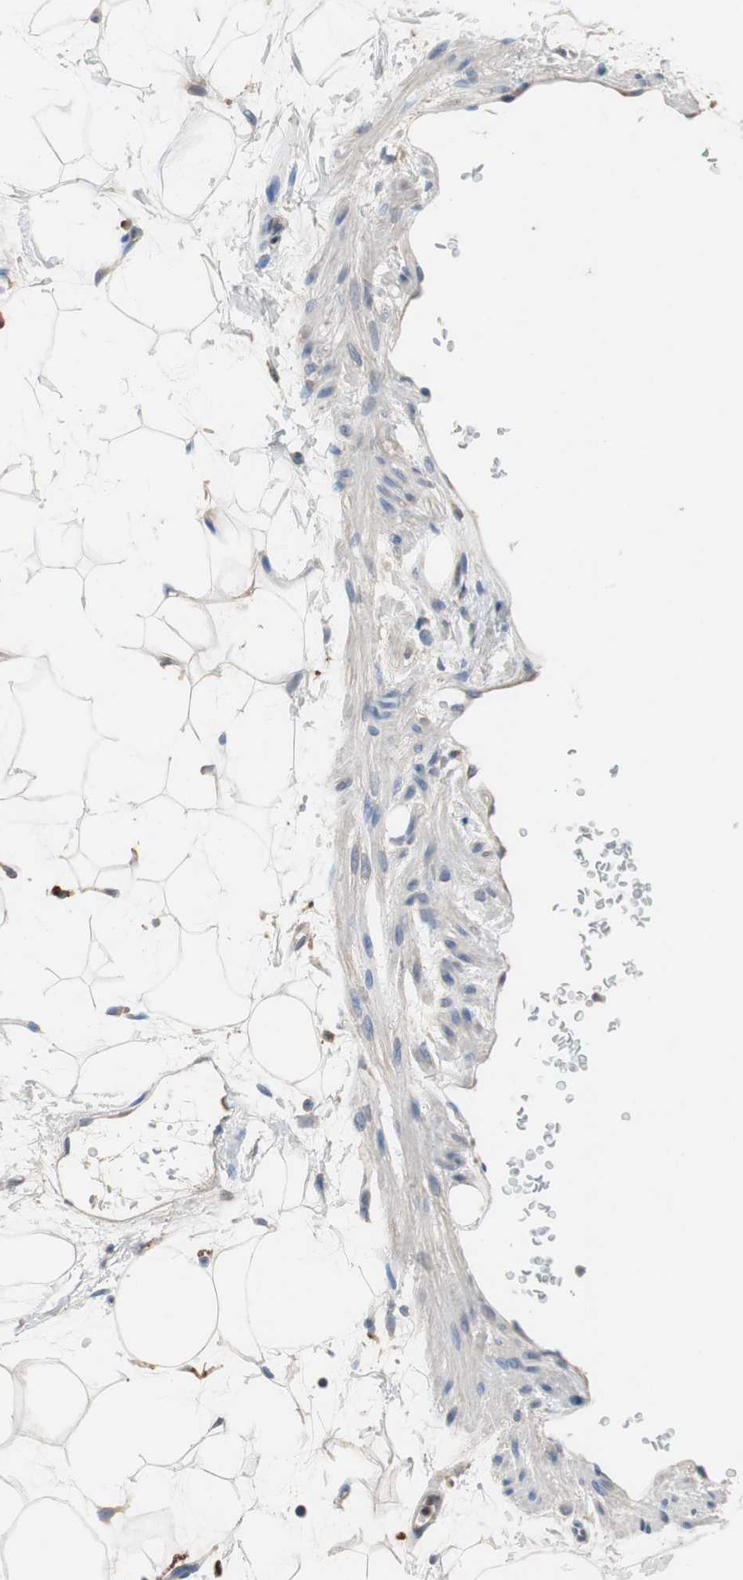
{"staining": {"intensity": "moderate", "quantity": "<25%", "location": "cytoplasmic/membranous"}, "tissue": "adipose tissue", "cell_type": "Adipocytes", "image_type": "normal", "snomed": [{"axis": "morphology", "description": "Normal tissue, NOS"}, {"axis": "topography", "description": "Soft tissue"}], "caption": "Protein positivity by immunohistochemistry (IHC) exhibits moderate cytoplasmic/membranous expression in about <25% of adipocytes in unremarkable adipose tissue. The protein of interest is shown in brown color, while the nuclei are stained blue.", "gene": "ADAP1", "patient": {"sex": "male", "age": 72}}